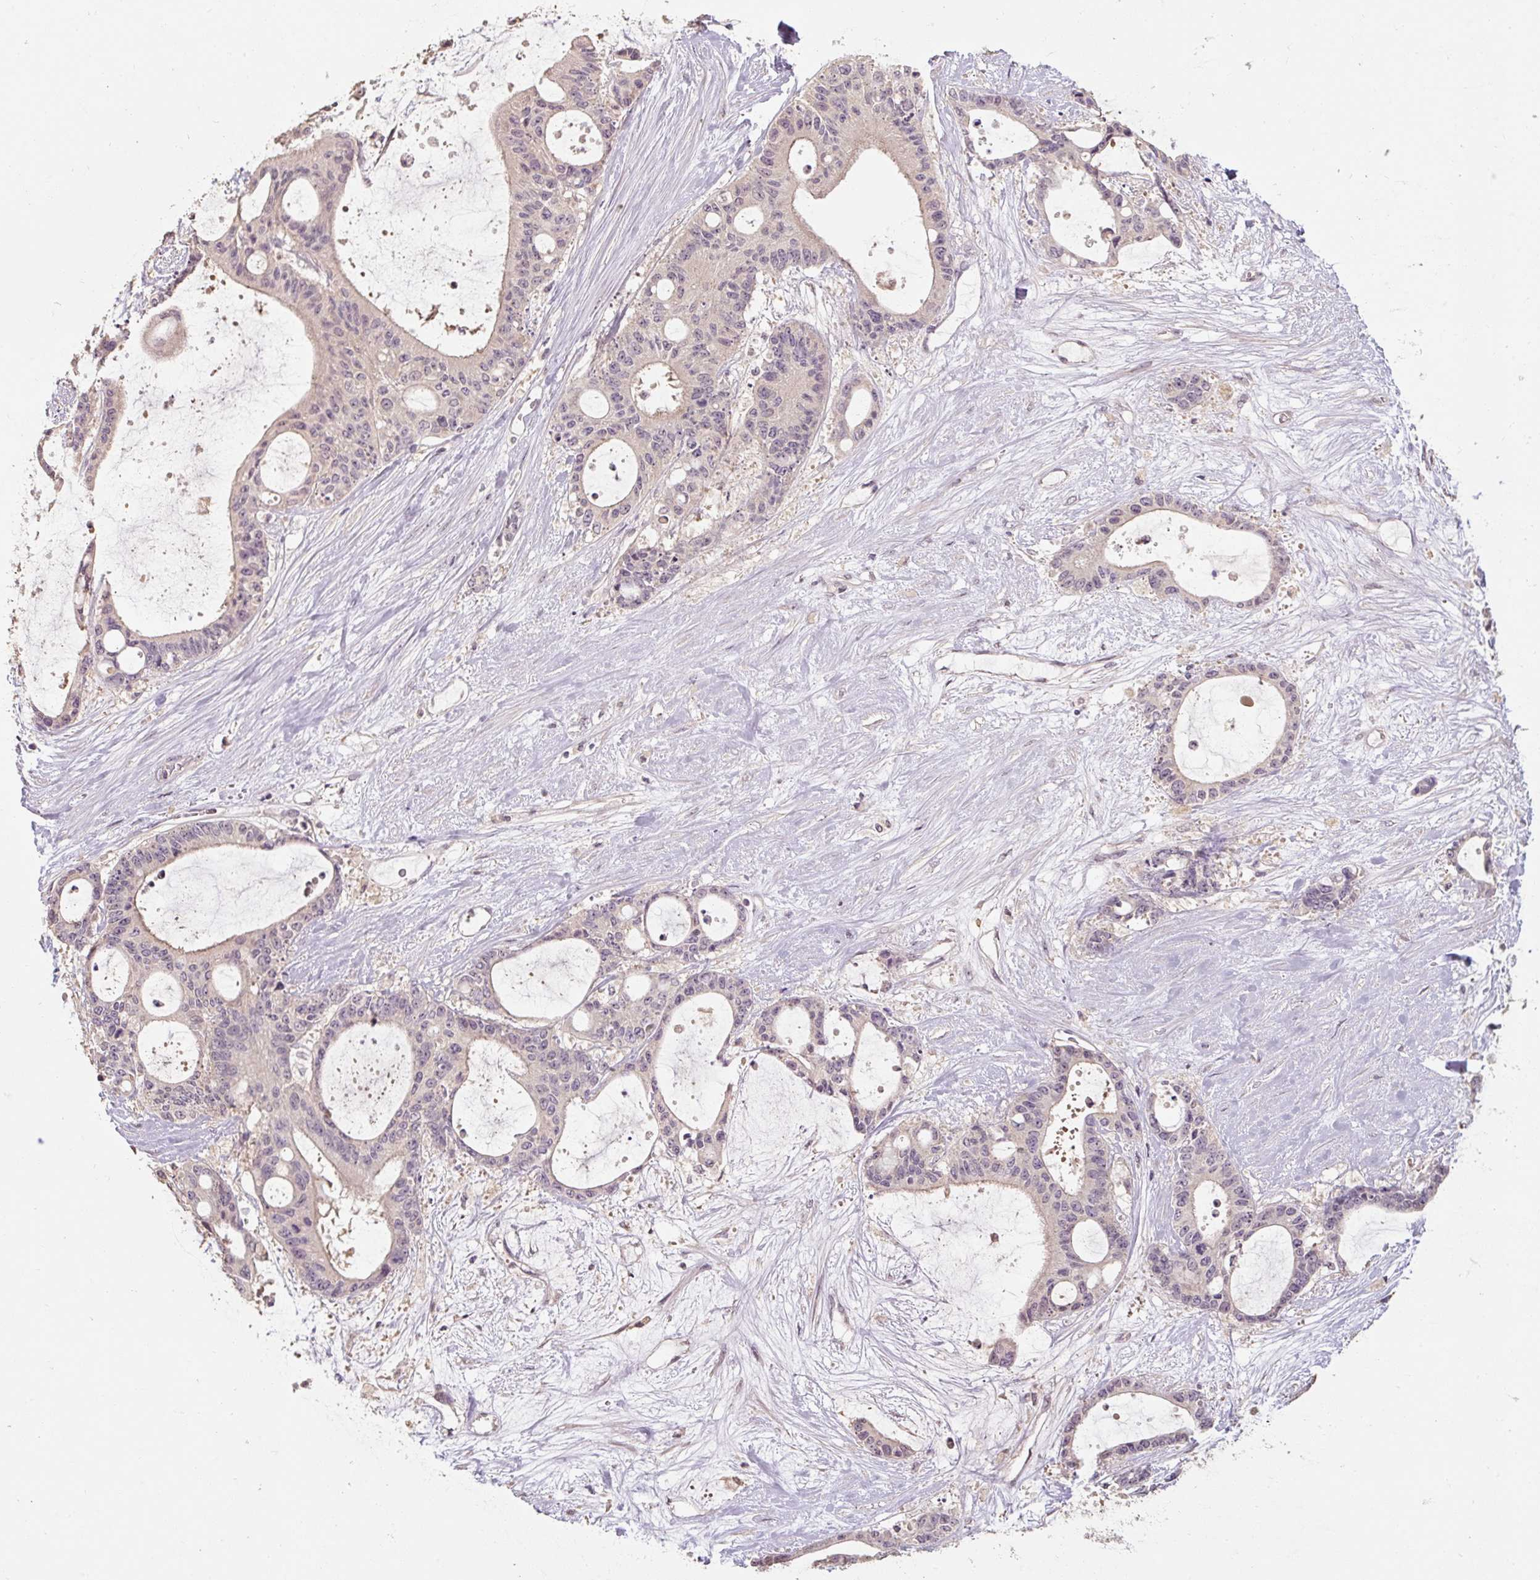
{"staining": {"intensity": "negative", "quantity": "none", "location": "none"}, "tissue": "liver cancer", "cell_type": "Tumor cells", "image_type": "cancer", "snomed": [{"axis": "morphology", "description": "Normal tissue, NOS"}, {"axis": "morphology", "description": "Cholangiocarcinoma"}, {"axis": "topography", "description": "Liver"}, {"axis": "topography", "description": "Peripheral nerve tissue"}], "caption": "High power microscopy image of an immunohistochemistry (IHC) micrograph of liver cancer, revealing no significant expression in tumor cells.", "gene": "CFAP65", "patient": {"sex": "female", "age": 73}}